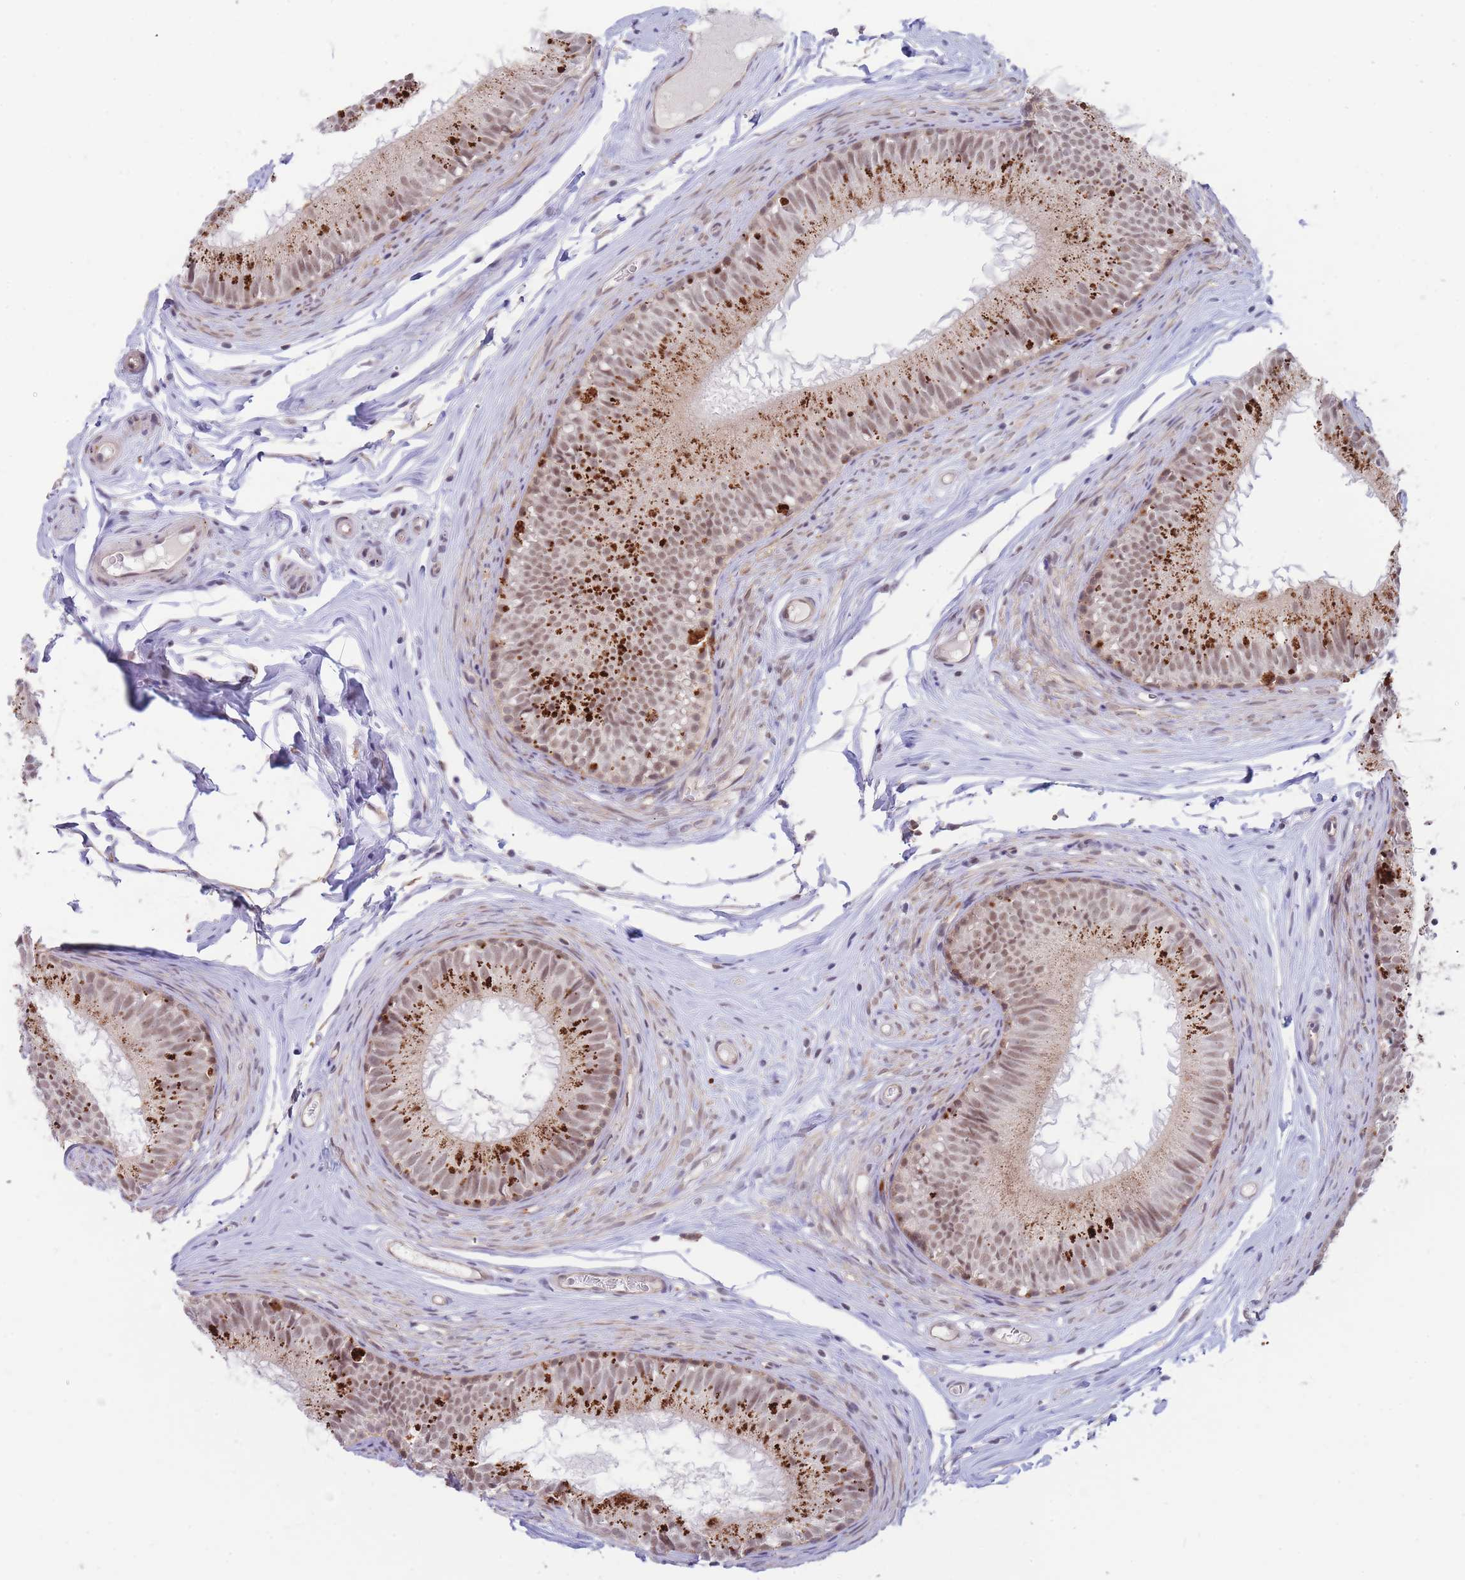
{"staining": {"intensity": "strong", "quantity": "25%-75%", "location": "cytoplasmic/membranous,nuclear"}, "tissue": "epididymis", "cell_type": "Glandular cells", "image_type": "normal", "snomed": [{"axis": "morphology", "description": "Normal tissue, NOS"}, {"axis": "topography", "description": "Epididymis"}], "caption": "Glandular cells show strong cytoplasmic/membranous,nuclear positivity in about 25%-75% of cells in normal epididymis. (DAB IHC with brightfield microscopy, high magnification).", "gene": "BOD1L1", "patient": {"sex": "male", "age": 25}}